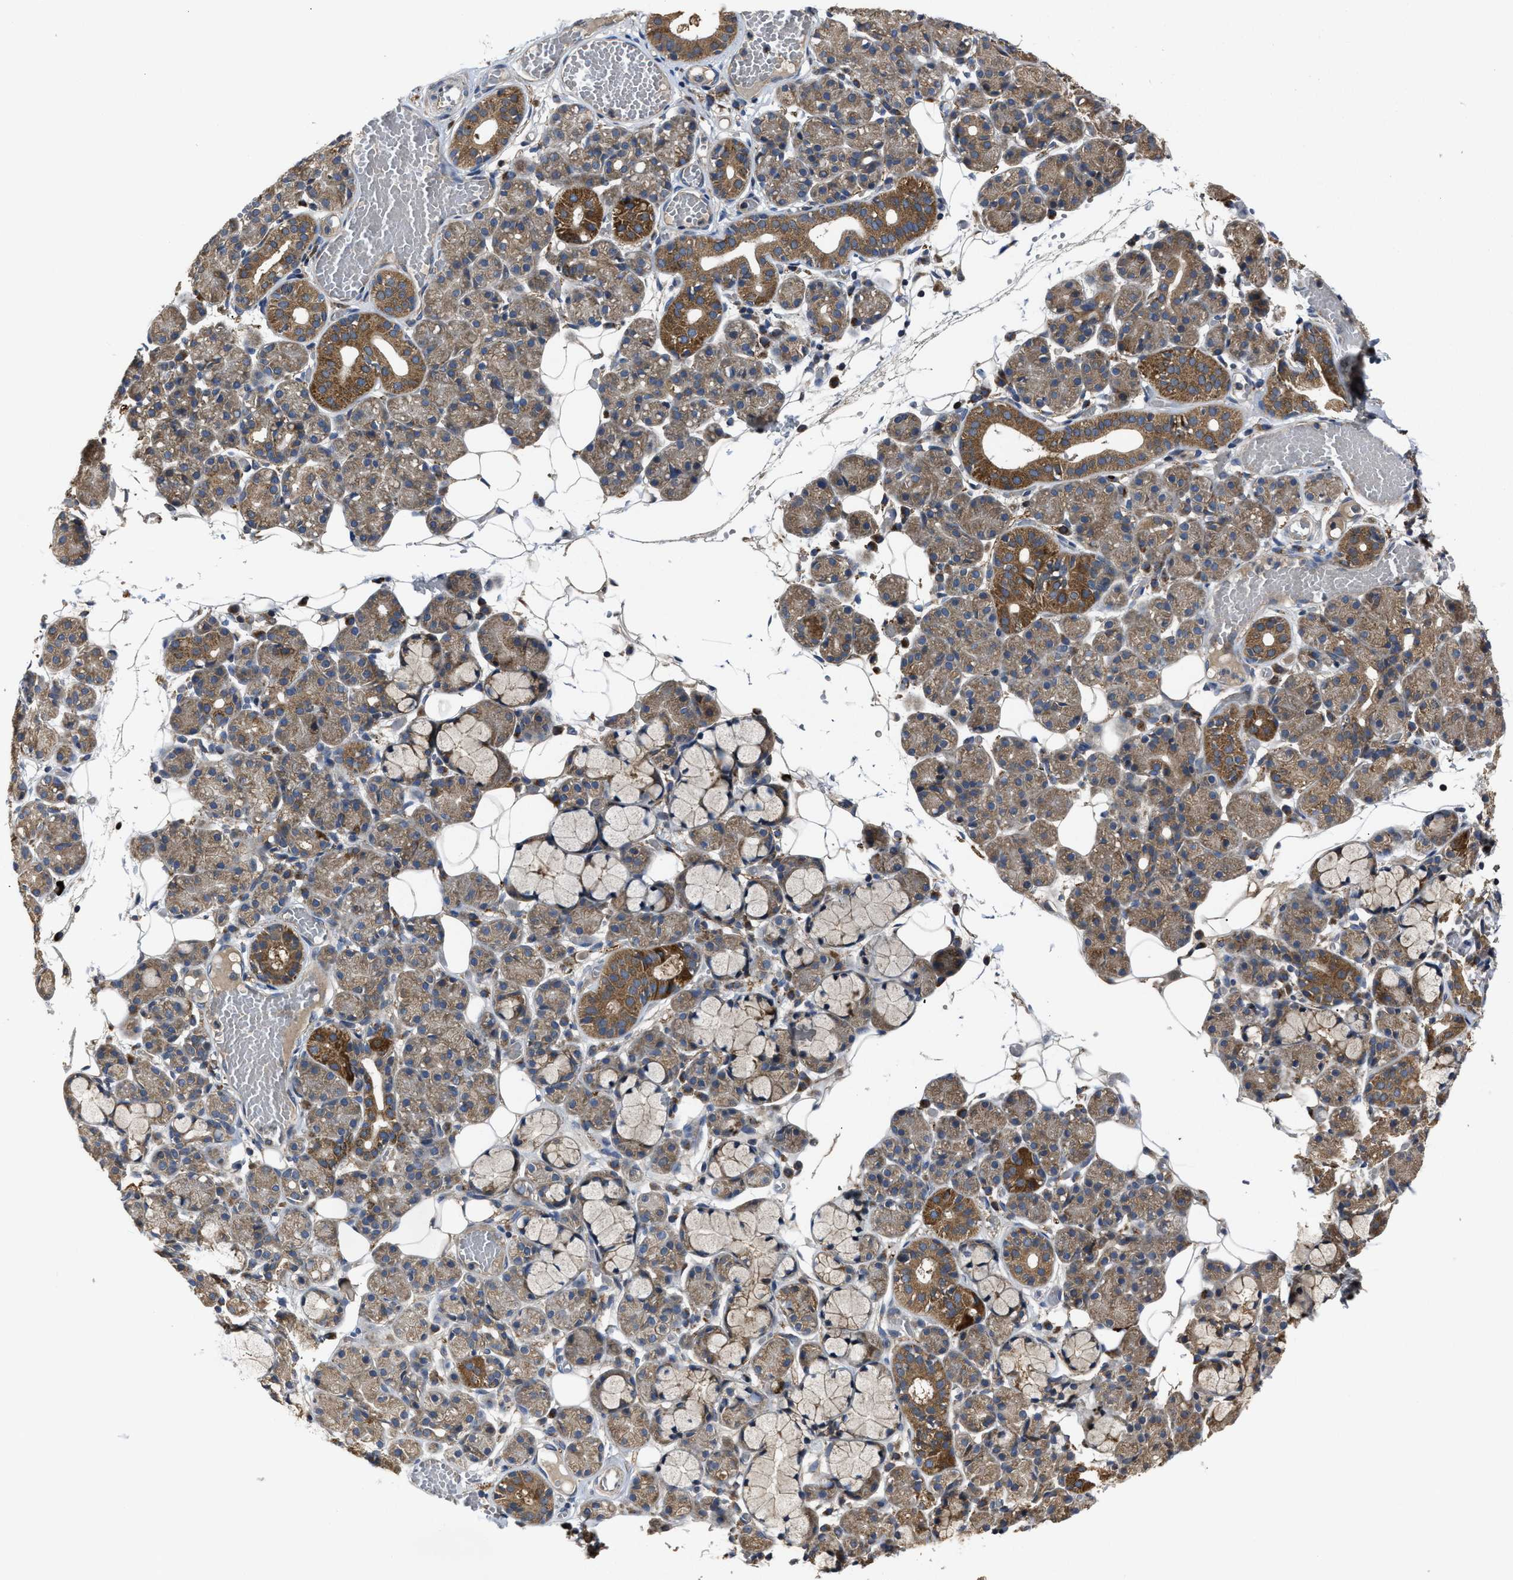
{"staining": {"intensity": "moderate", "quantity": "25%-75%", "location": "cytoplasmic/membranous"}, "tissue": "salivary gland", "cell_type": "Glandular cells", "image_type": "normal", "snomed": [{"axis": "morphology", "description": "Normal tissue, NOS"}, {"axis": "topography", "description": "Salivary gland"}], "caption": "This image displays IHC staining of normal human salivary gland, with medium moderate cytoplasmic/membranous expression in approximately 25%-75% of glandular cells.", "gene": "PASK", "patient": {"sex": "male", "age": 63}}